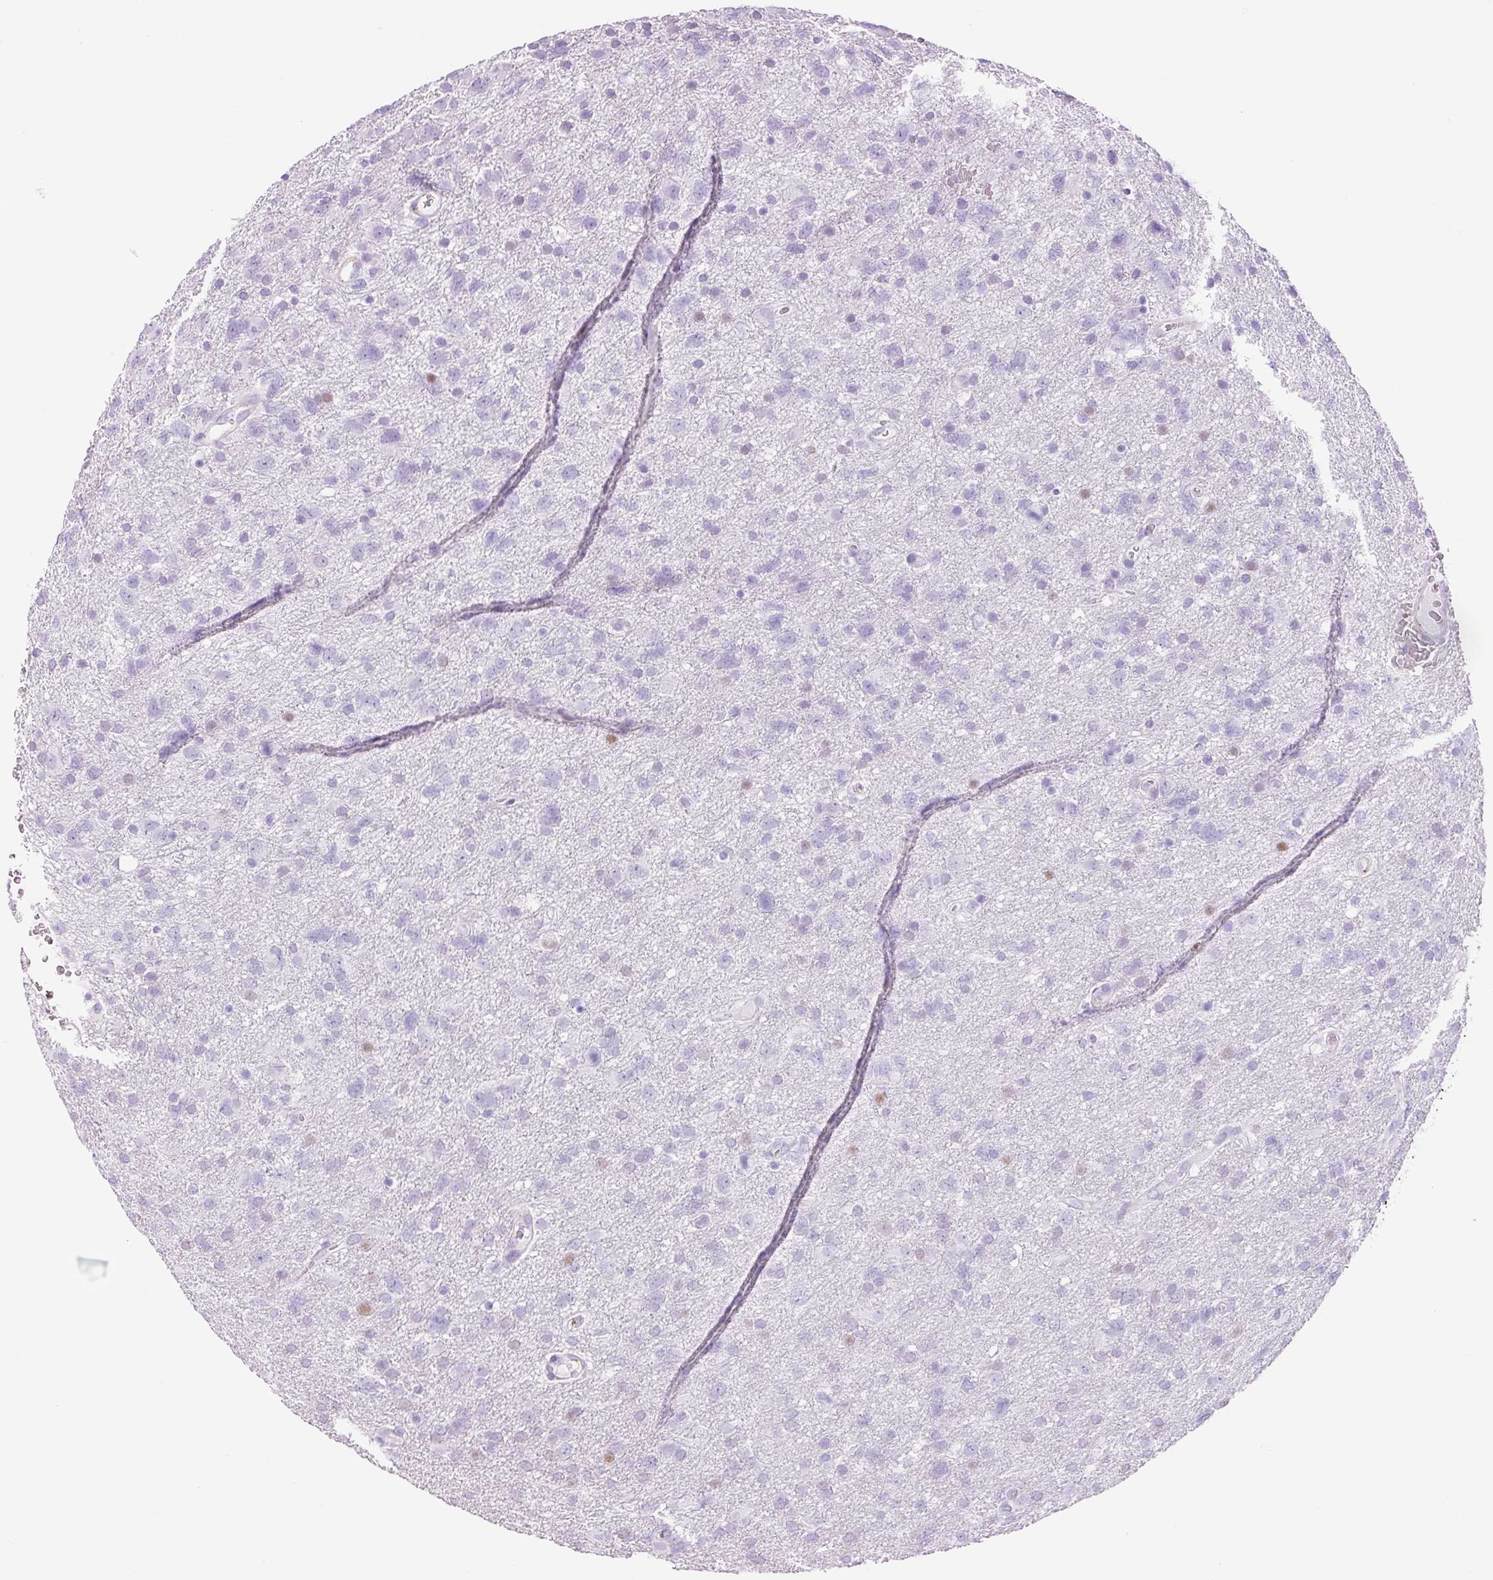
{"staining": {"intensity": "negative", "quantity": "none", "location": "none"}, "tissue": "glioma", "cell_type": "Tumor cells", "image_type": "cancer", "snomed": [{"axis": "morphology", "description": "Glioma, malignant, High grade"}, {"axis": "topography", "description": "Brain"}], "caption": "This image is of malignant high-grade glioma stained with IHC to label a protein in brown with the nuclei are counter-stained blue. There is no positivity in tumor cells.", "gene": "ADSS1", "patient": {"sex": "male", "age": 61}}